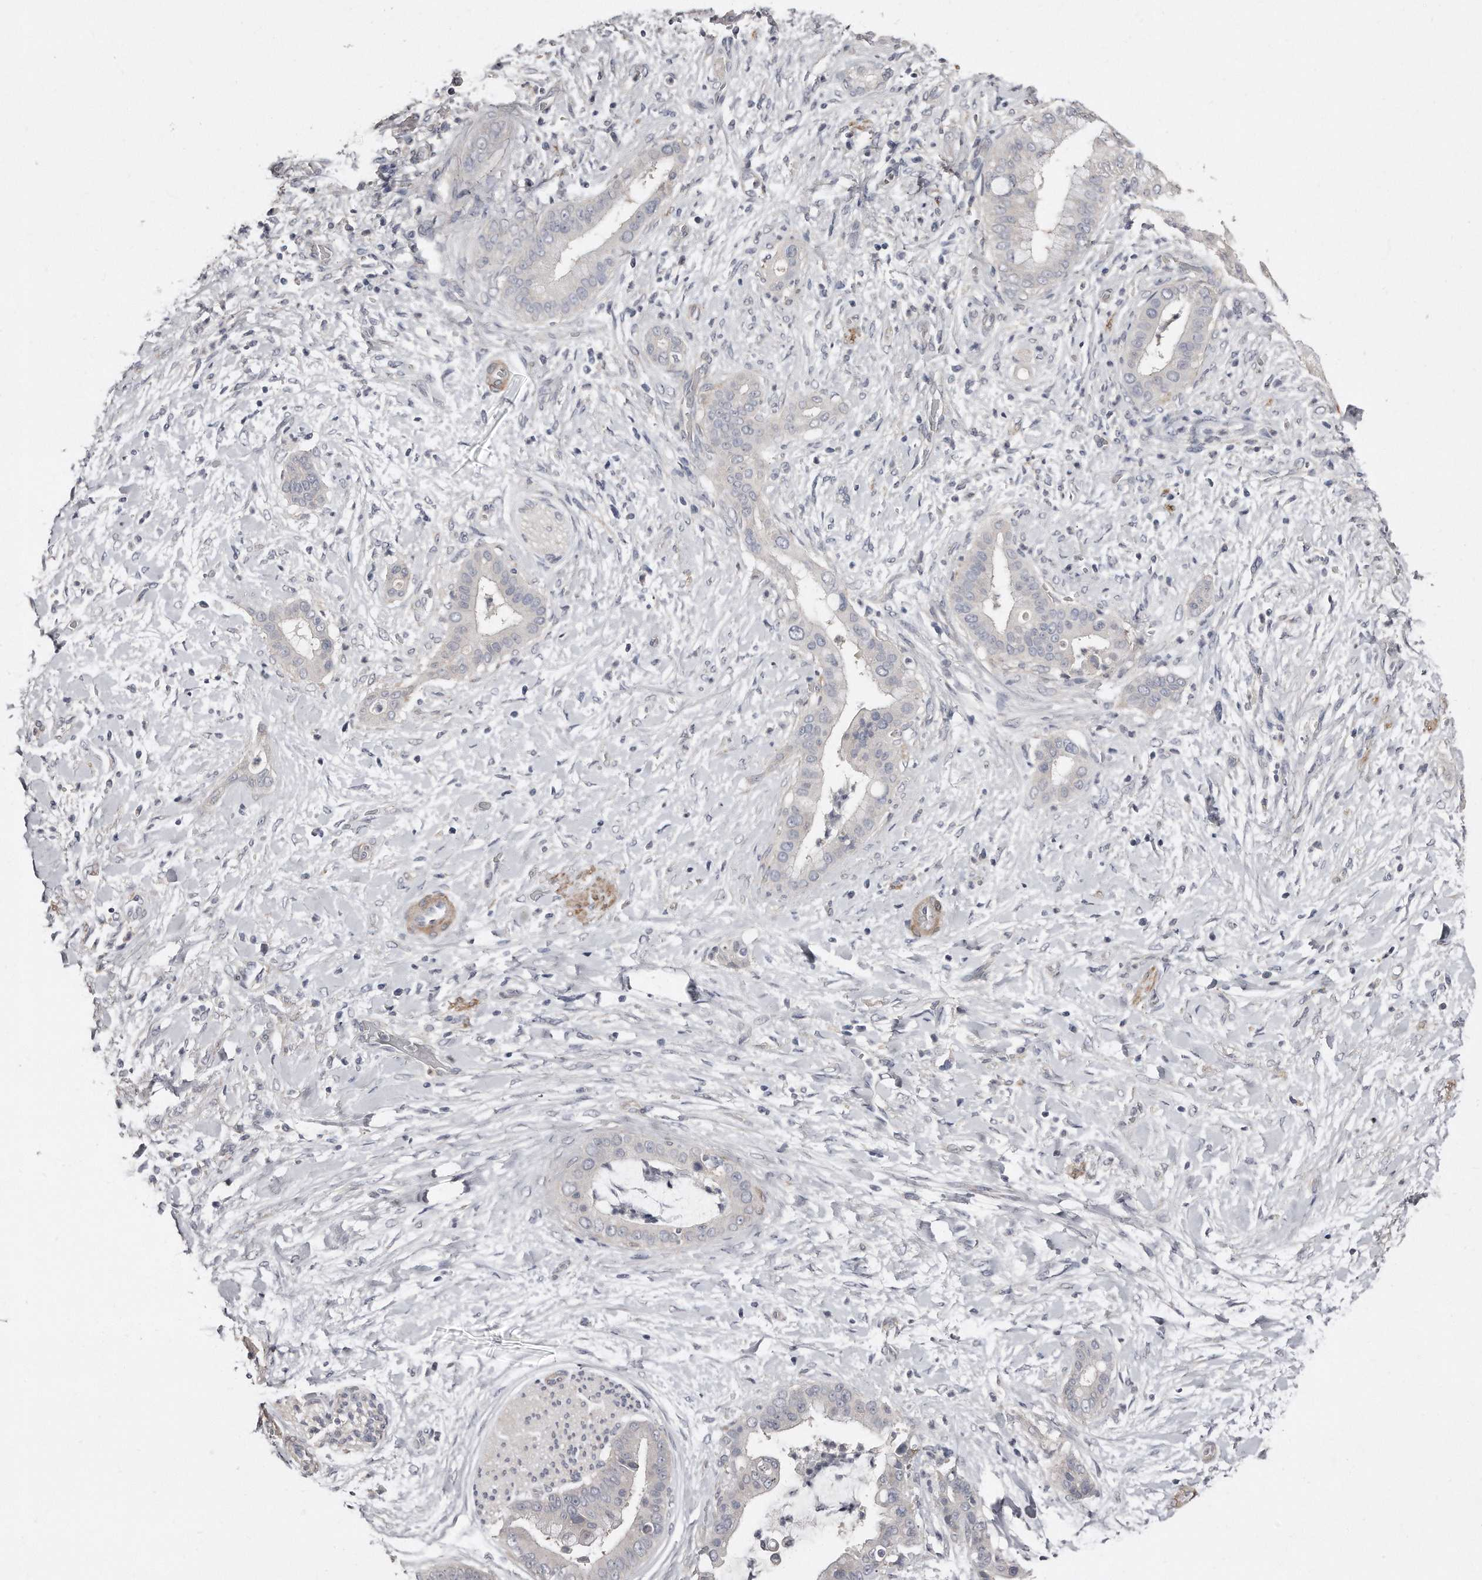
{"staining": {"intensity": "negative", "quantity": "none", "location": "none"}, "tissue": "liver cancer", "cell_type": "Tumor cells", "image_type": "cancer", "snomed": [{"axis": "morphology", "description": "Cholangiocarcinoma"}, {"axis": "topography", "description": "Liver"}], "caption": "High power microscopy image of an IHC photomicrograph of cholangiocarcinoma (liver), revealing no significant positivity in tumor cells.", "gene": "LMOD1", "patient": {"sex": "female", "age": 54}}